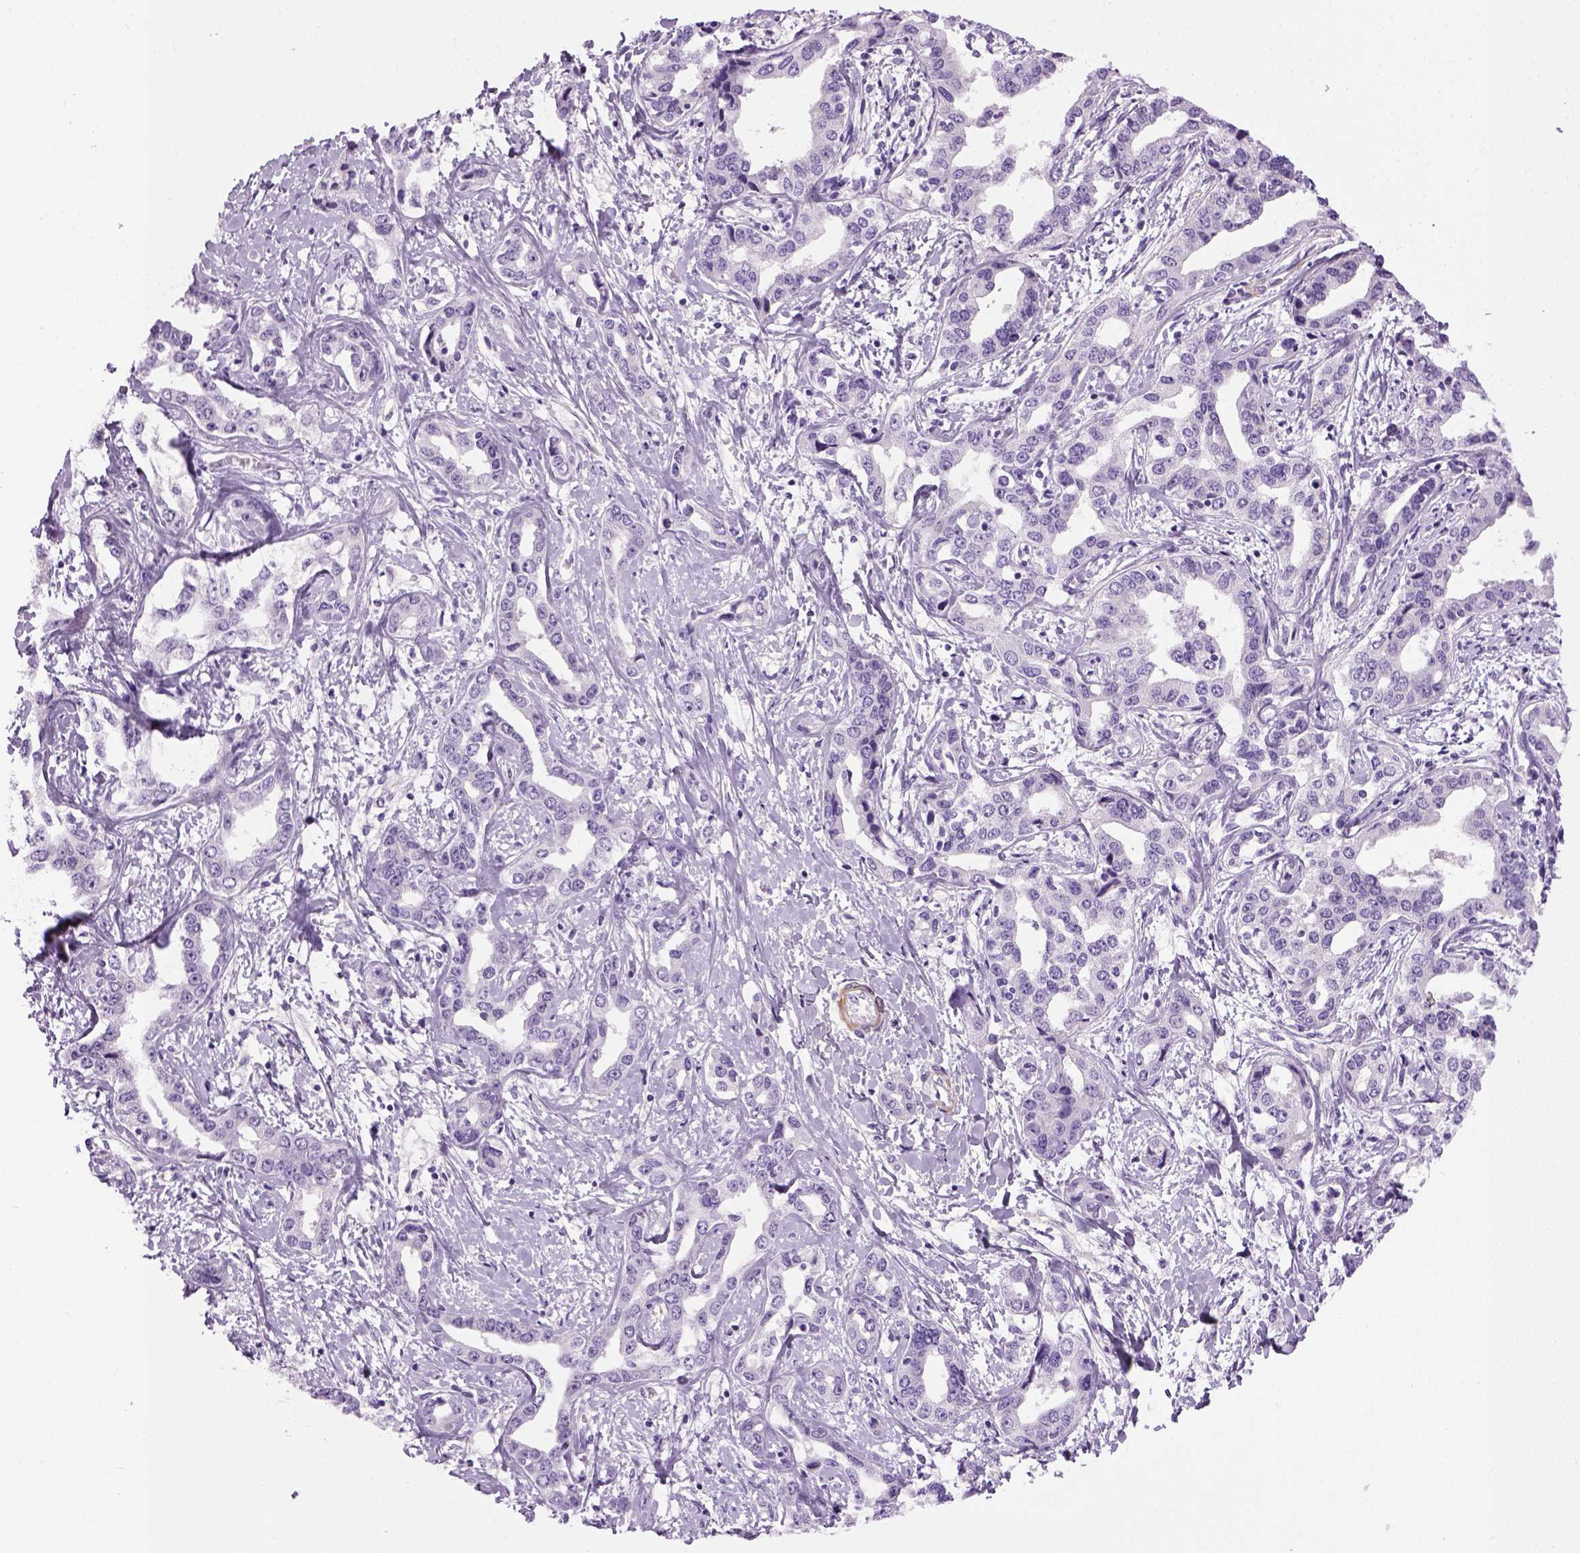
{"staining": {"intensity": "negative", "quantity": "none", "location": "none"}, "tissue": "liver cancer", "cell_type": "Tumor cells", "image_type": "cancer", "snomed": [{"axis": "morphology", "description": "Cholangiocarcinoma"}, {"axis": "topography", "description": "Liver"}], "caption": "This is an immunohistochemistry histopathology image of human liver cholangiocarcinoma. There is no positivity in tumor cells.", "gene": "FAM161A", "patient": {"sex": "male", "age": 59}}